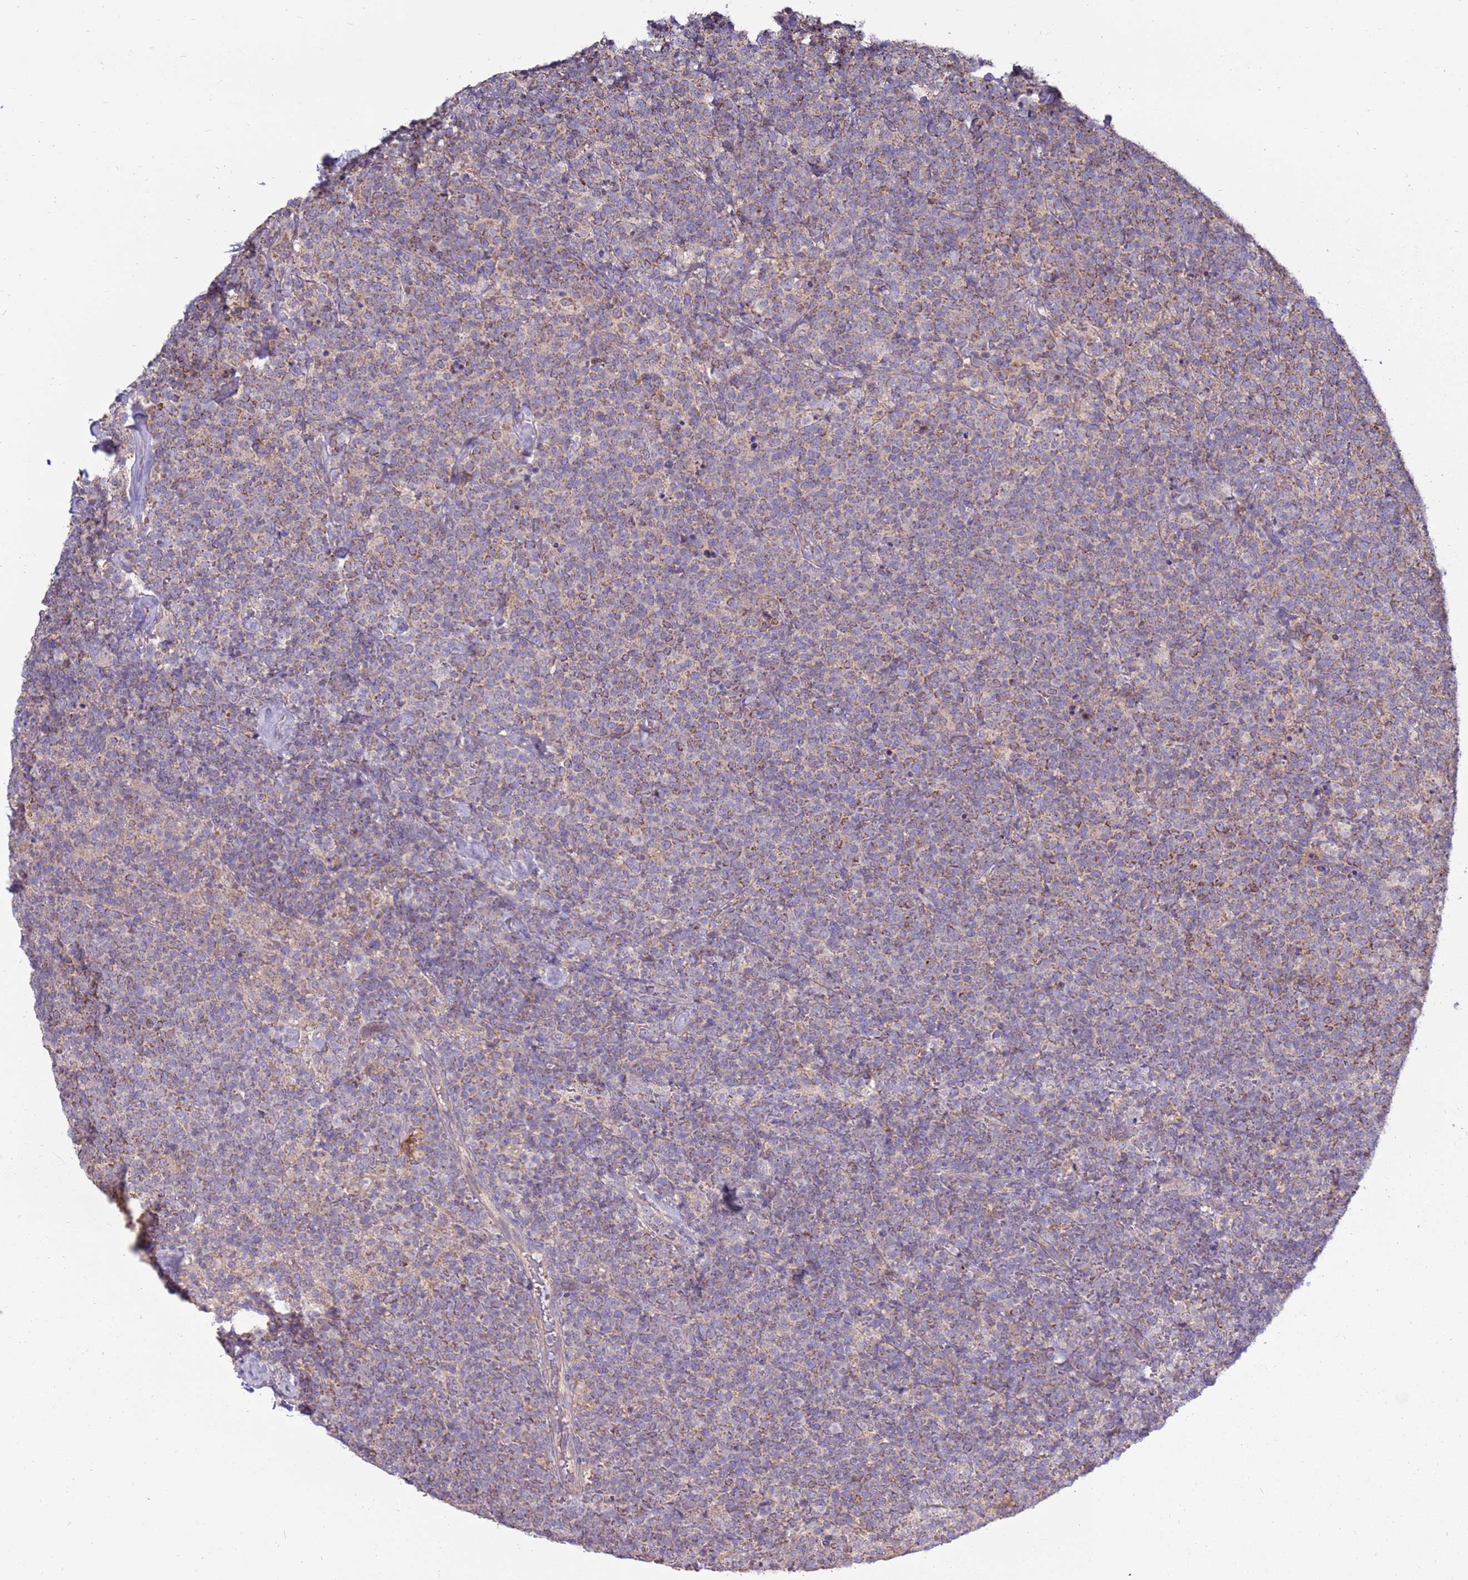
{"staining": {"intensity": "weak", "quantity": "25%-75%", "location": "cytoplasmic/membranous"}, "tissue": "lymphoma", "cell_type": "Tumor cells", "image_type": "cancer", "snomed": [{"axis": "morphology", "description": "Malignant lymphoma, non-Hodgkin's type, High grade"}, {"axis": "topography", "description": "Lymph node"}], "caption": "This is an image of immunohistochemistry (IHC) staining of lymphoma, which shows weak staining in the cytoplasmic/membranous of tumor cells.", "gene": "TRAPPC4", "patient": {"sex": "male", "age": 61}}